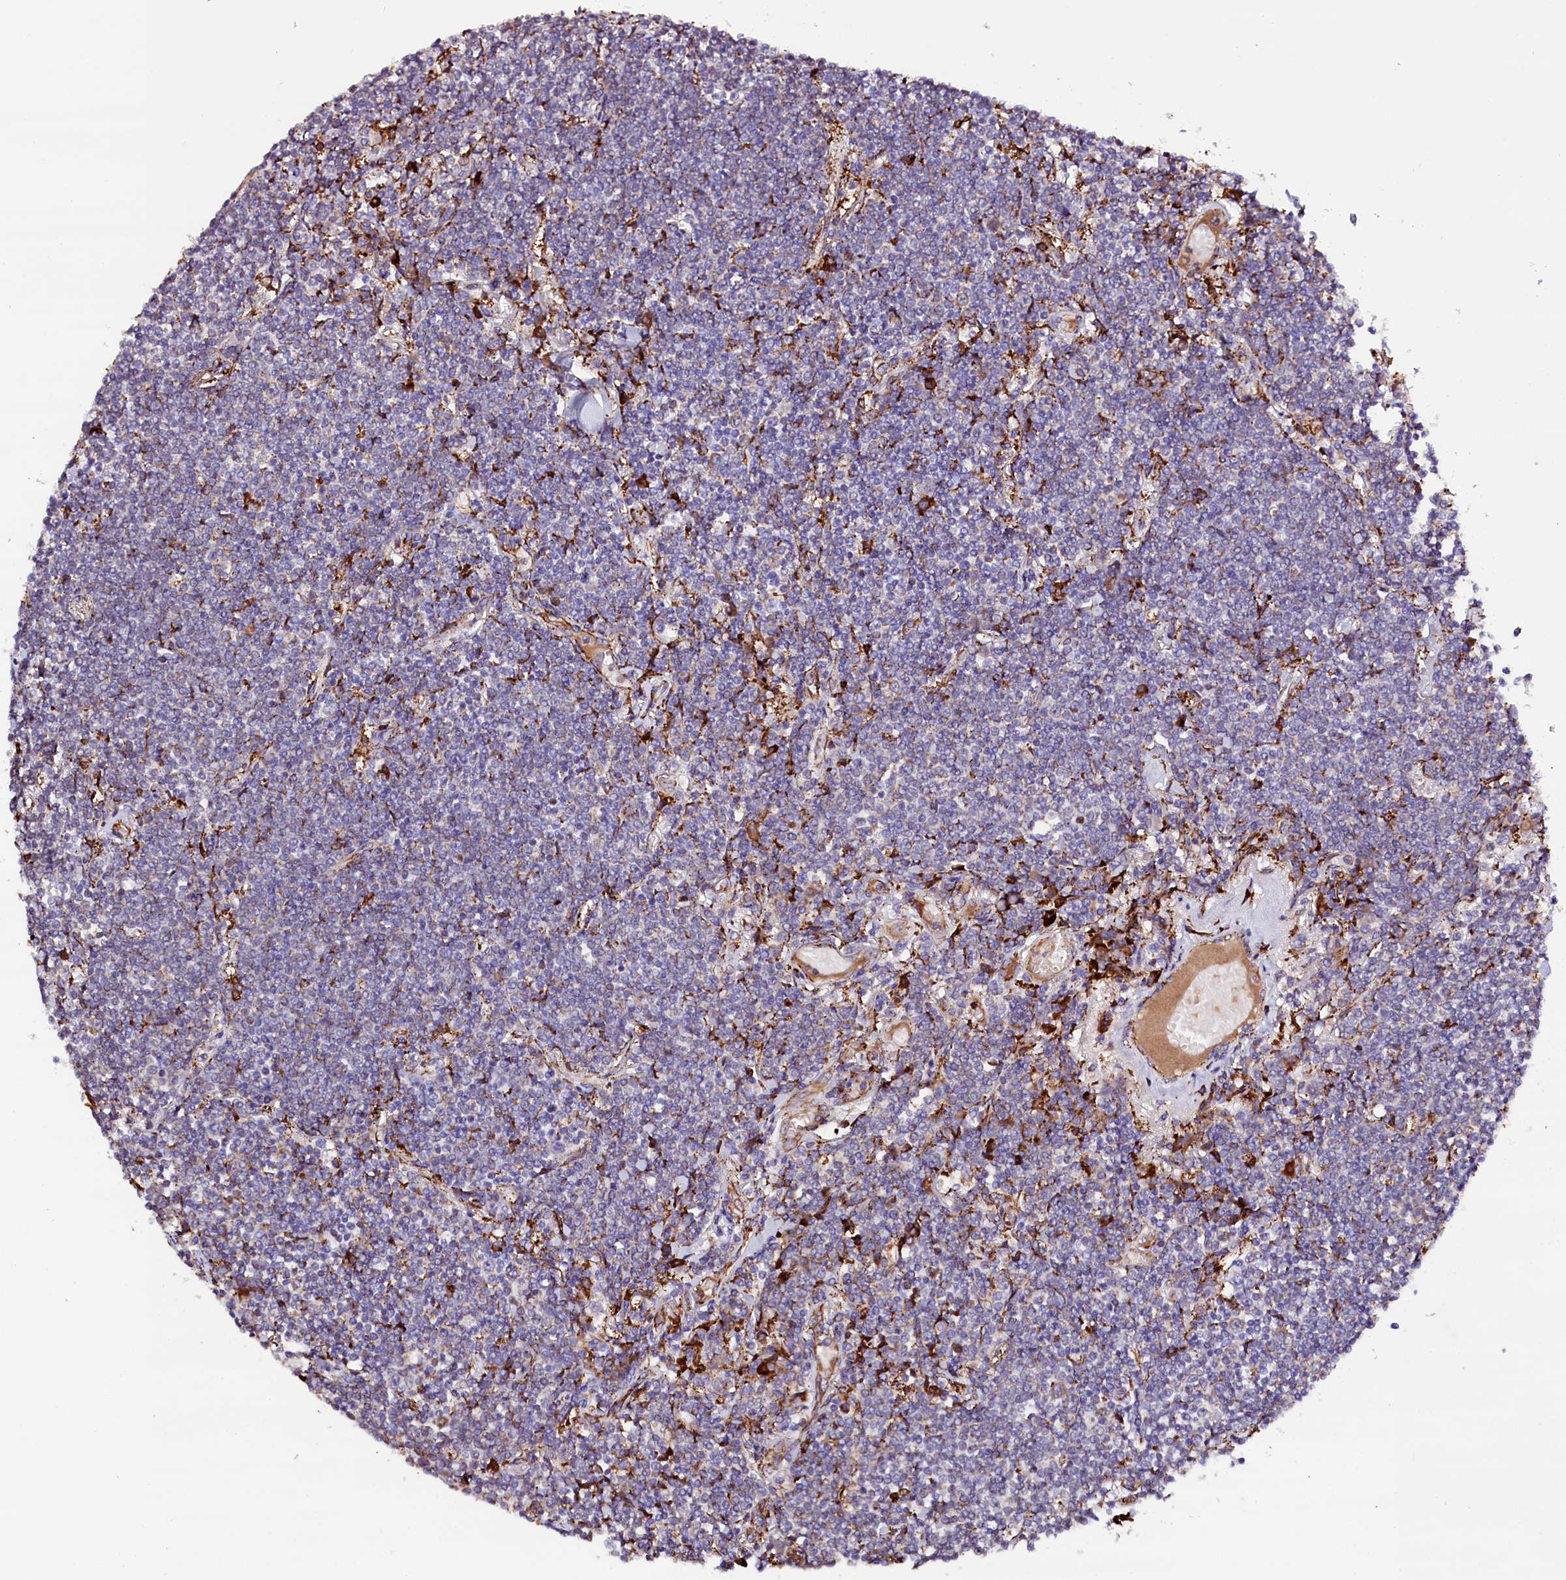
{"staining": {"intensity": "negative", "quantity": "none", "location": "none"}, "tissue": "lymphoma", "cell_type": "Tumor cells", "image_type": "cancer", "snomed": [{"axis": "morphology", "description": "Malignant lymphoma, non-Hodgkin's type, Low grade"}, {"axis": "topography", "description": "Lung"}], "caption": "Lymphoma stained for a protein using immunohistochemistry (IHC) displays no positivity tumor cells.", "gene": "CMTR2", "patient": {"sex": "female", "age": 71}}